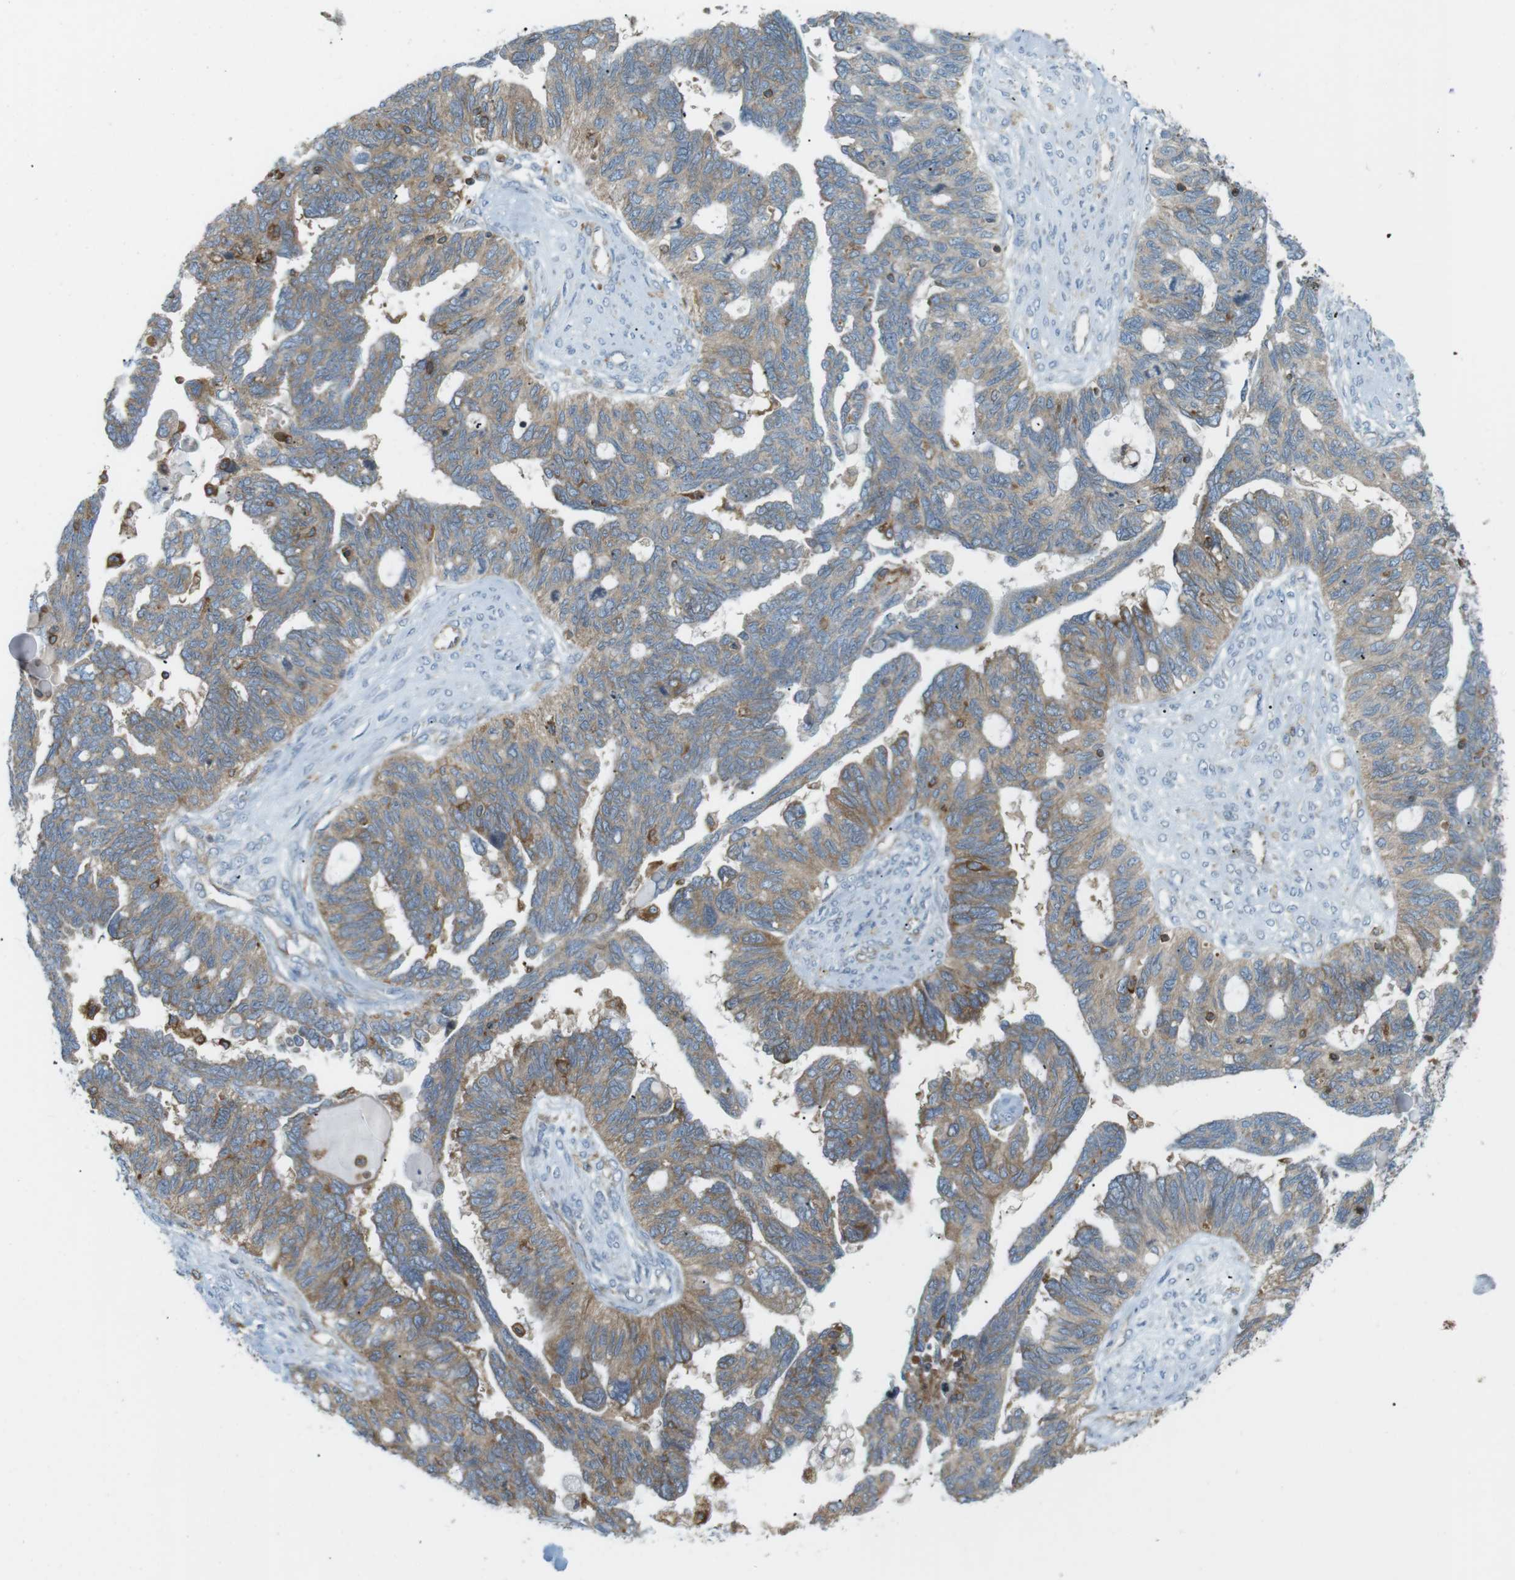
{"staining": {"intensity": "weak", "quantity": "25%-75%", "location": "cytoplasmic/membranous"}, "tissue": "ovarian cancer", "cell_type": "Tumor cells", "image_type": "cancer", "snomed": [{"axis": "morphology", "description": "Cystadenocarcinoma, serous, NOS"}, {"axis": "topography", "description": "Ovary"}], "caption": "Protein staining demonstrates weak cytoplasmic/membranous expression in approximately 25%-75% of tumor cells in ovarian cancer (serous cystadenocarcinoma).", "gene": "FLII", "patient": {"sex": "female", "age": 79}}